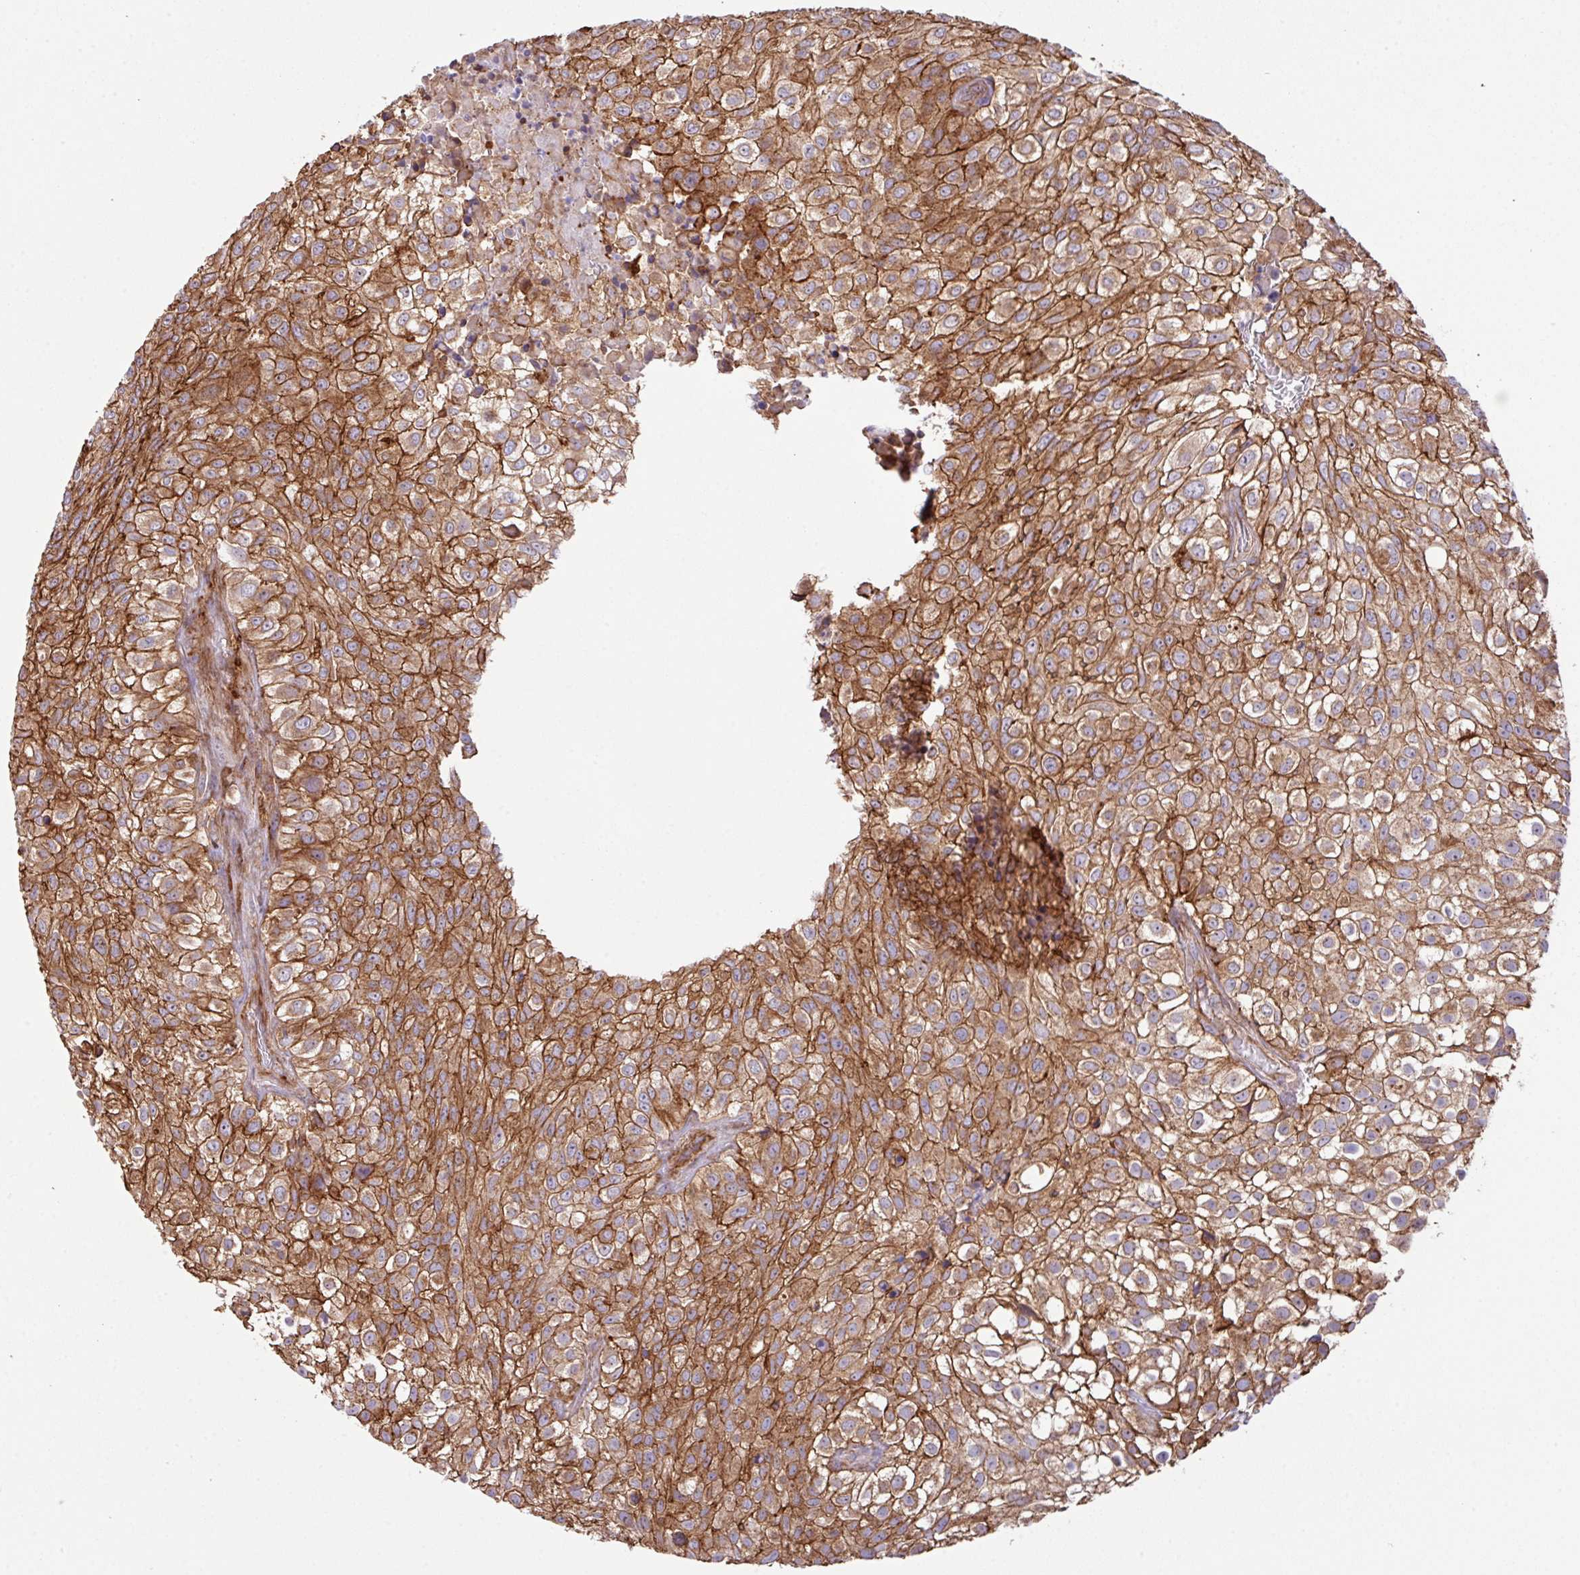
{"staining": {"intensity": "strong", "quantity": ">75%", "location": "cytoplasmic/membranous"}, "tissue": "urothelial cancer", "cell_type": "Tumor cells", "image_type": "cancer", "snomed": [{"axis": "morphology", "description": "Urothelial carcinoma, High grade"}, {"axis": "topography", "description": "Urinary bladder"}], "caption": "Urothelial cancer stained with IHC shows strong cytoplasmic/membranous expression in approximately >75% of tumor cells. (Brightfield microscopy of DAB IHC at high magnification).", "gene": "LRRC53", "patient": {"sex": "male", "age": 56}}